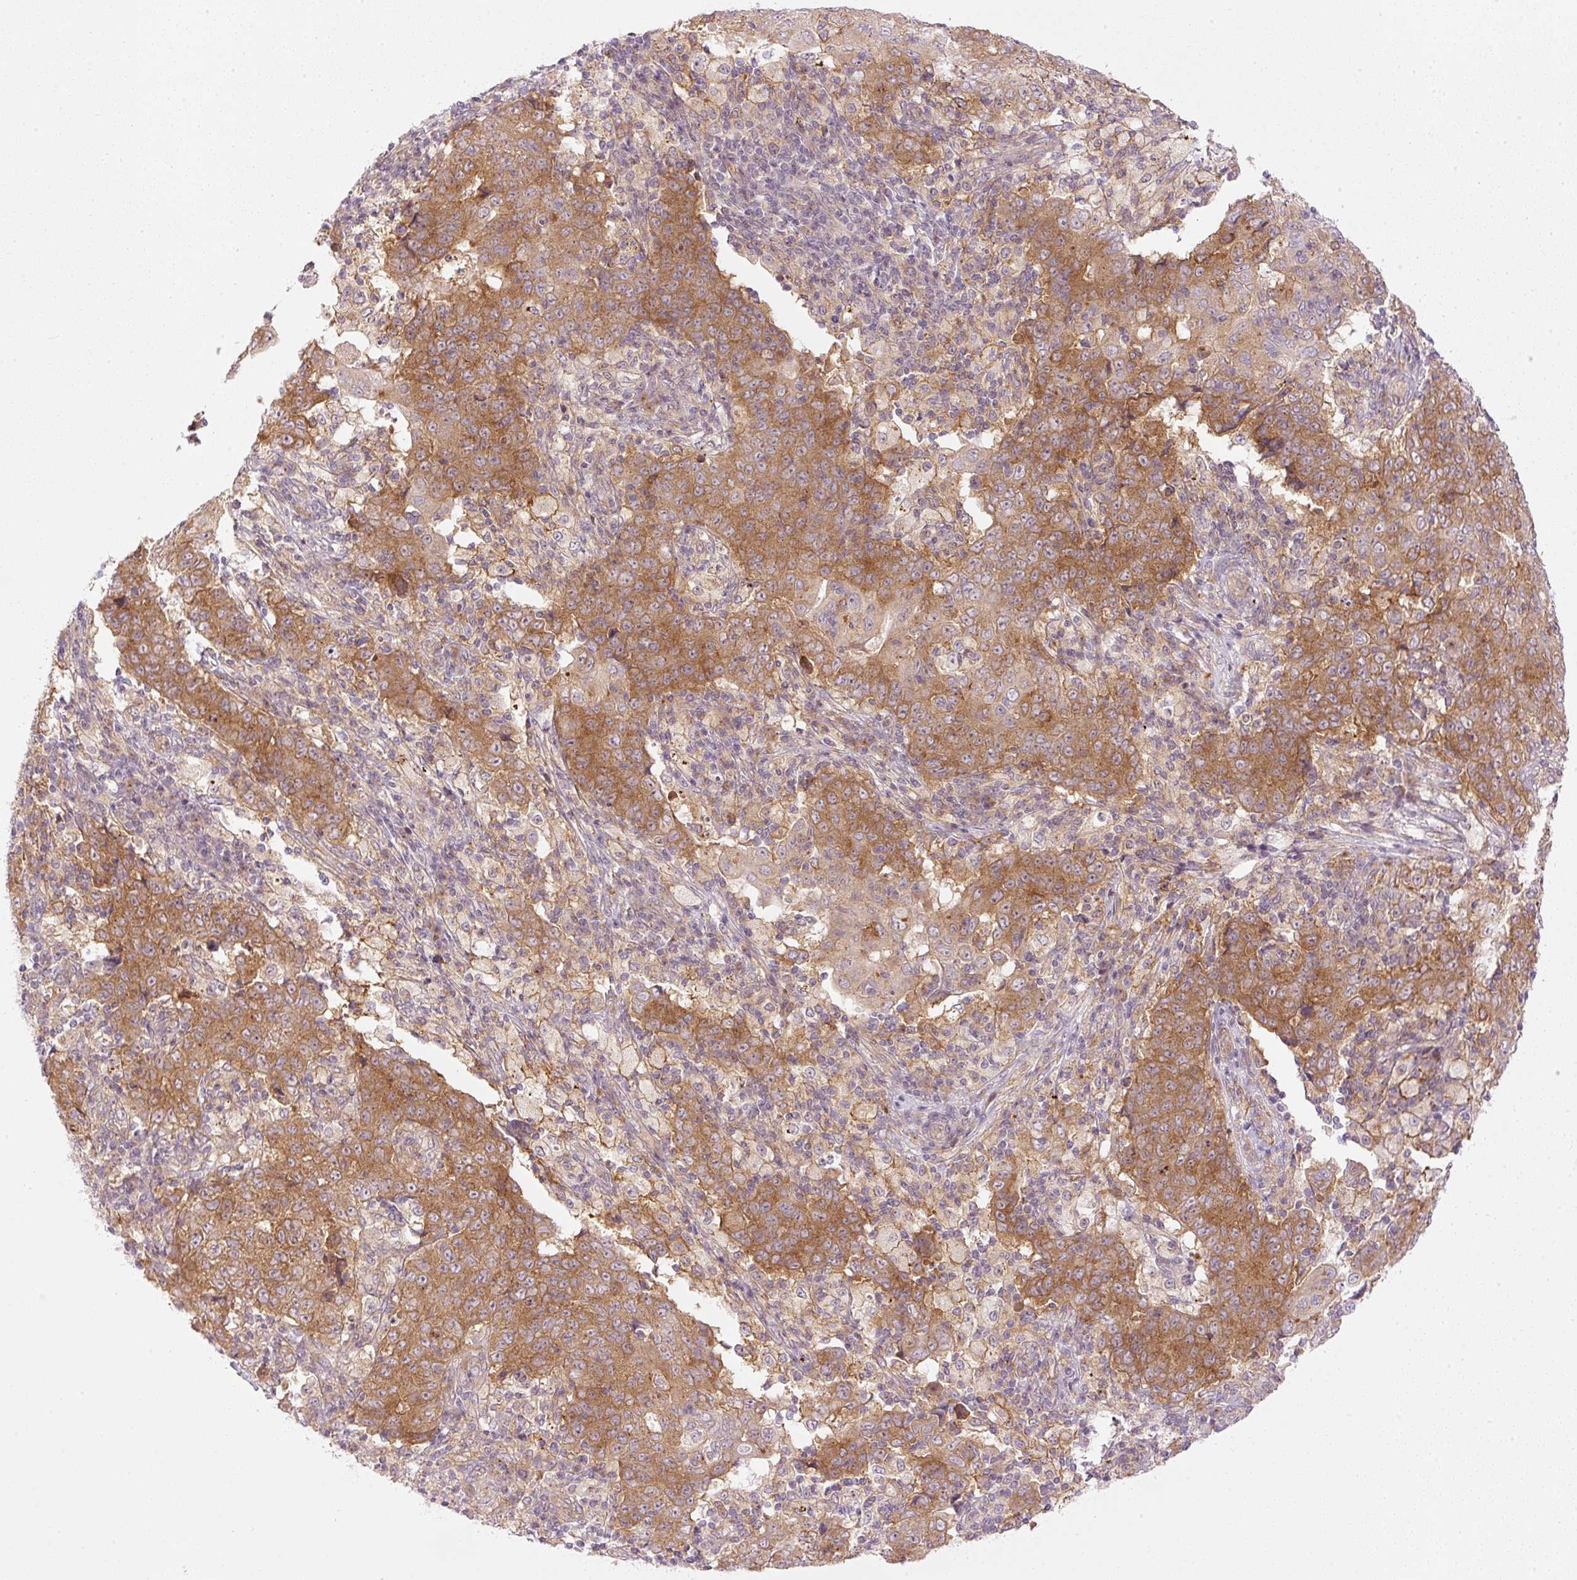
{"staining": {"intensity": "moderate", "quantity": ">75%", "location": "cytoplasmic/membranous"}, "tissue": "ovarian cancer", "cell_type": "Tumor cells", "image_type": "cancer", "snomed": [{"axis": "morphology", "description": "Carcinoma, endometroid"}, {"axis": "topography", "description": "Ovary"}], "caption": "Protein analysis of ovarian endometroid carcinoma tissue shows moderate cytoplasmic/membranous staining in about >75% of tumor cells.", "gene": "MZT2B", "patient": {"sex": "female", "age": 42}}